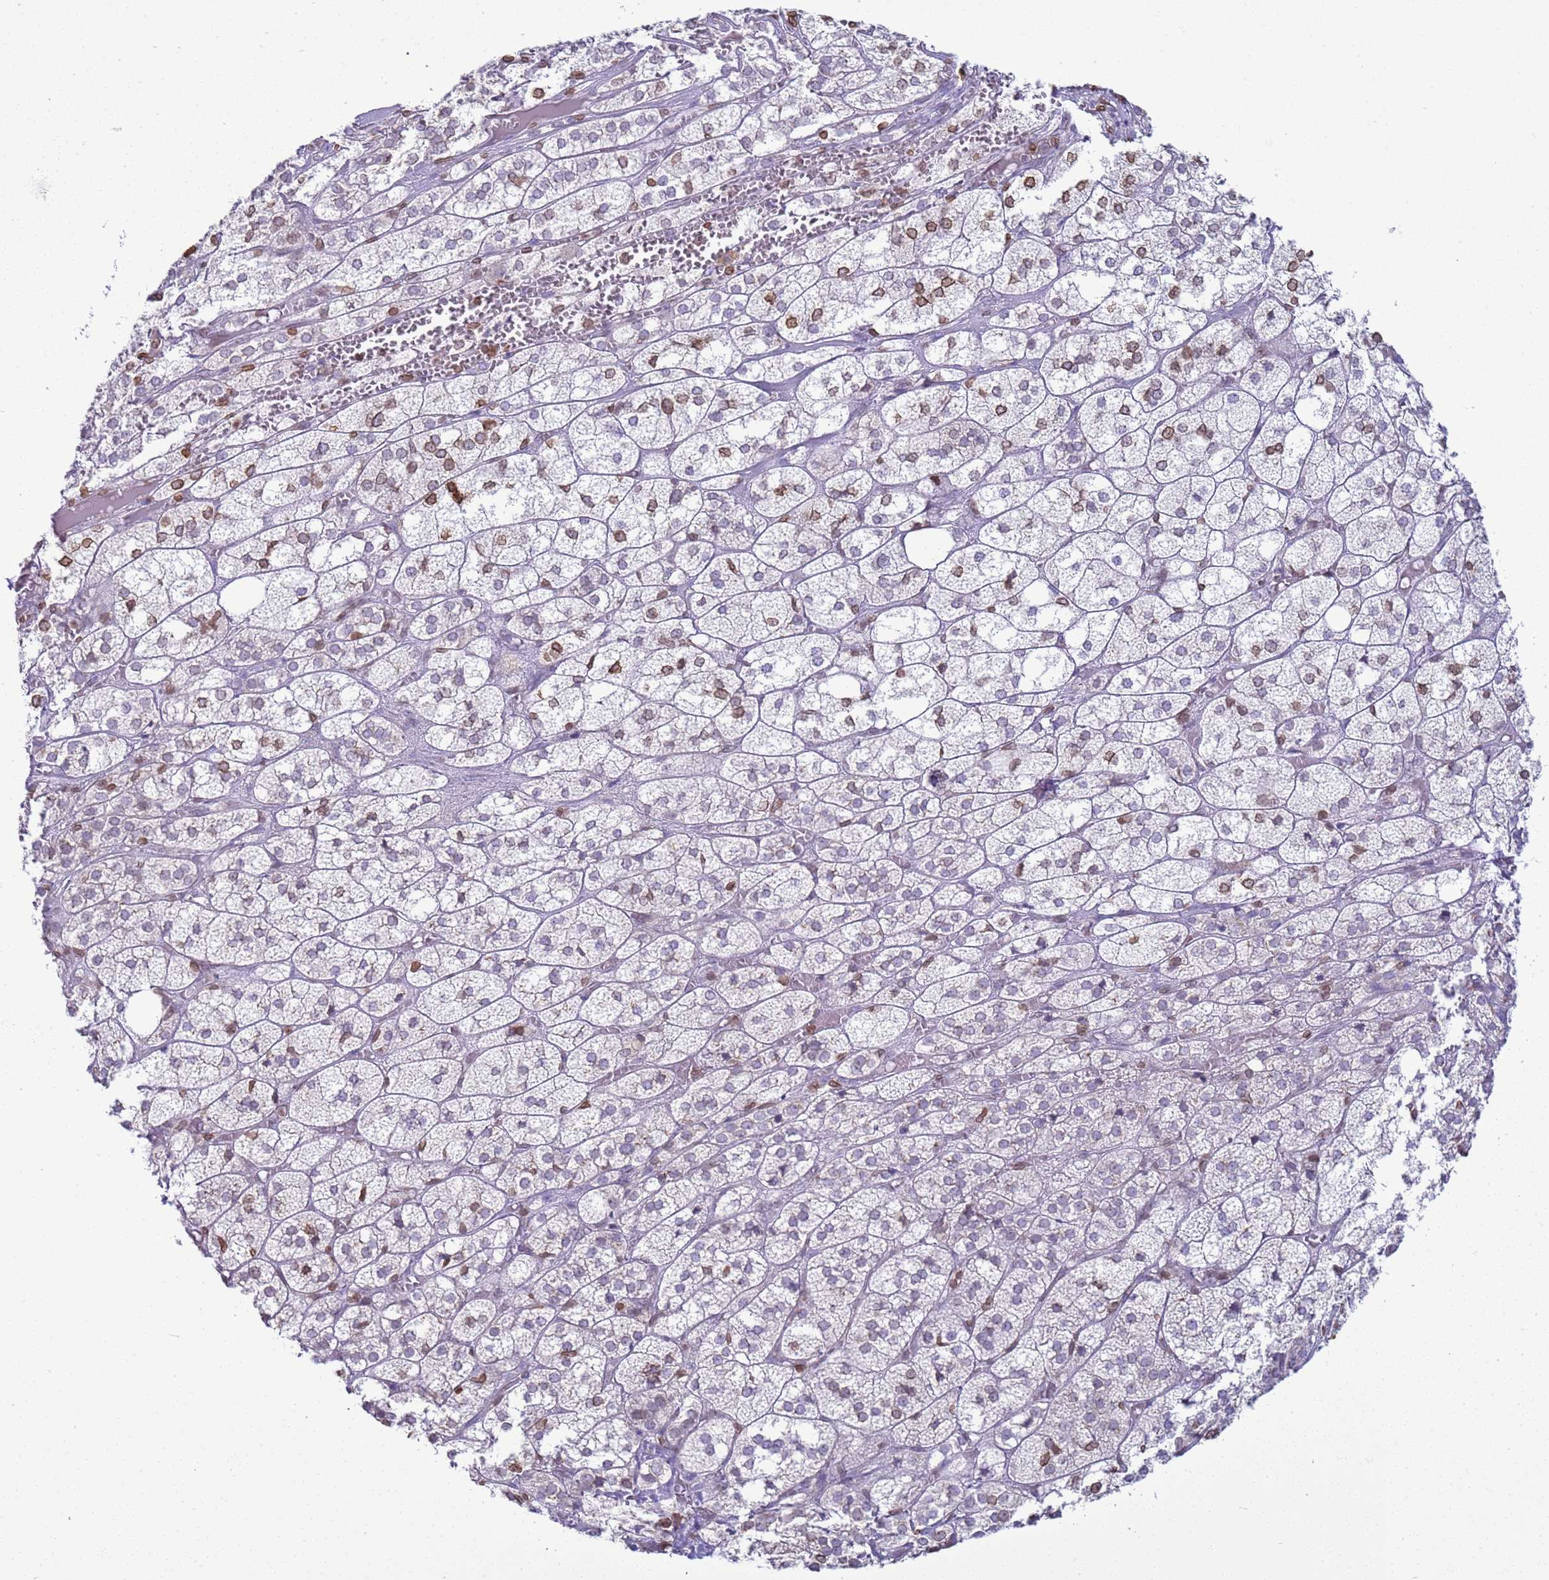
{"staining": {"intensity": "moderate", "quantity": "<25%", "location": "cytoplasmic/membranous,nuclear"}, "tissue": "adrenal gland", "cell_type": "Glandular cells", "image_type": "normal", "snomed": [{"axis": "morphology", "description": "Normal tissue, NOS"}, {"axis": "topography", "description": "Adrenal gland"}], "caption": "This histopathology image demonstrates immunohistochemistry (IHC) staining of unremarkable adrenal gland, with low moderate cytoplasmic/membranous,nuclear expression in about <25% of glandular cells.", "gene": "DHX37", "patient": {"sex": "female", "age": 61}}